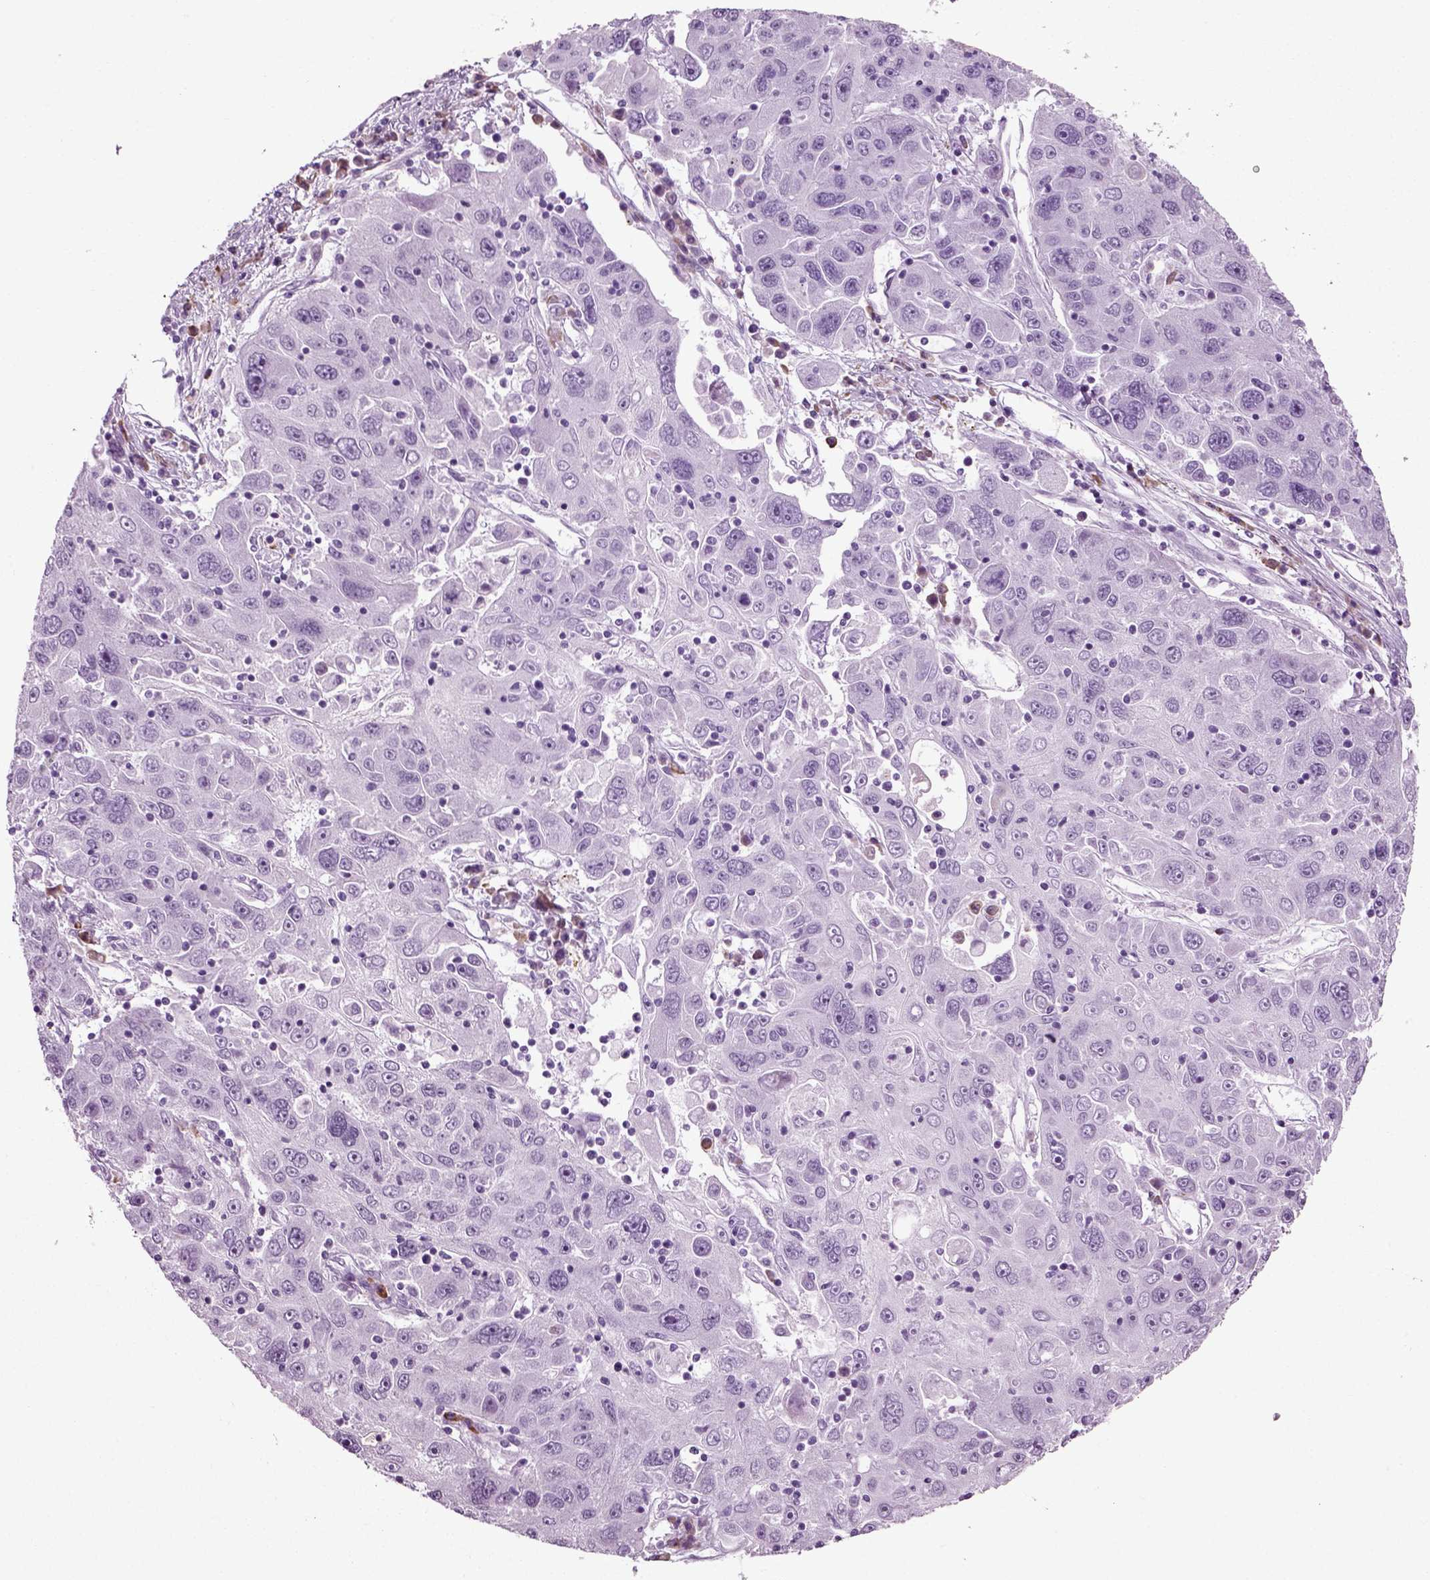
{"staining": {"intensity": "negative", "quantity": "none", "location": "none"}, "tissue": "stomach cancer", "cell_type": "Tumor cells", "image_type": "cancer", "snomed": [{"axis": "morphology", "description": "Adenocarcinoma, NOS"}, {"axis": "topography", "description": "Stomach"}], "caption": "Immunohistochemical staining of human adenocarcinoma (stomach) shows no significant staining in tumor cells. (DAB immunohistochemistry with hematoxylin counter stain).", "gene": "SLC26A8", "patient": {"sex": "male", "age": 56}}